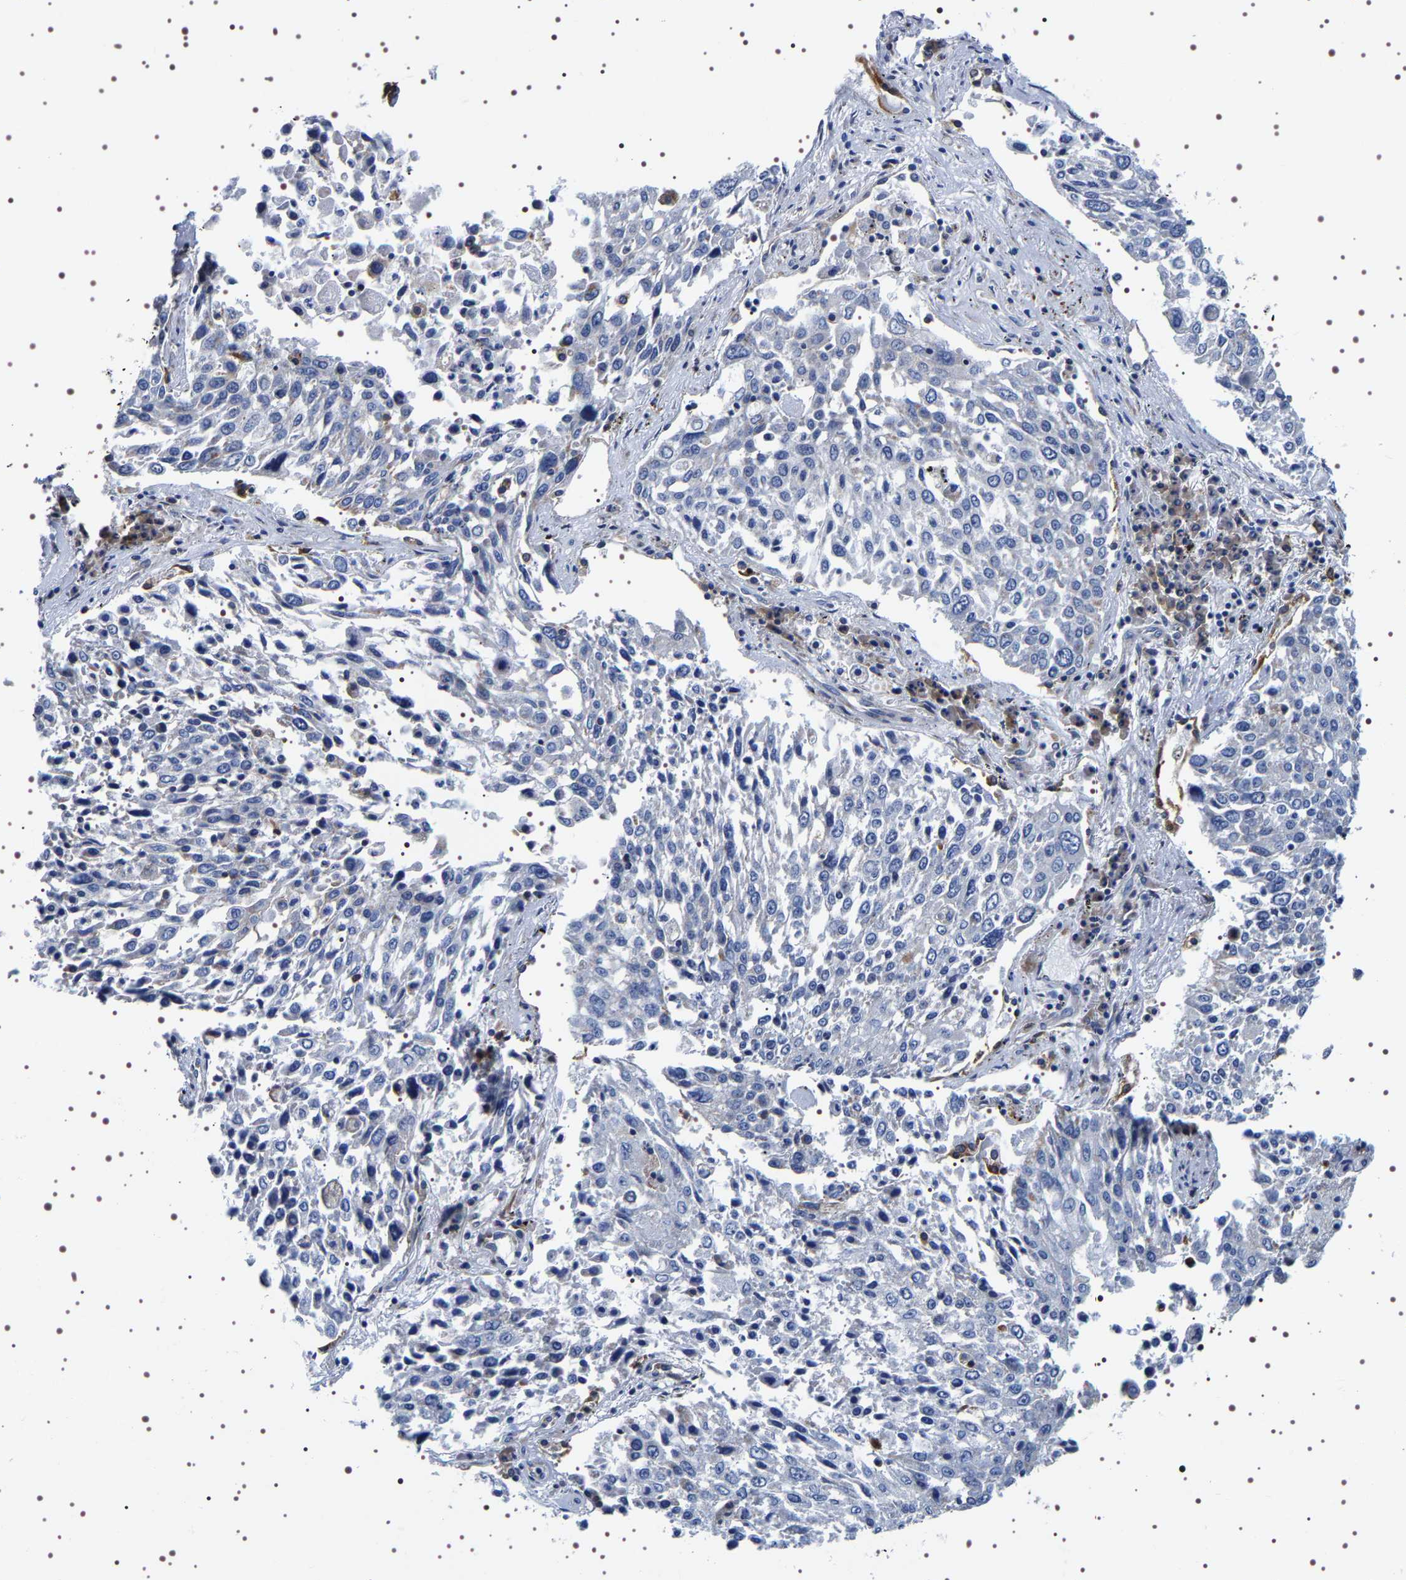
{"staining": {"intensity": "negative", "quantity": "none", "location": "none"}, "tissue": "lung cancer", "cell_type": "Tumor cells", "image_type": "cancer", "snomed": [{"axis": "morphology", "description": "Squamous cell carcinoma, NOS"}, {"axis": "topography", "description": "Lung"}], "caption": "A photomicrograph of human lung cancer (squamous cell carcinoma) is negative for staining in tumor cells.", "gene": "SQLE", "patient": {"sex": "male", "age": 65}}